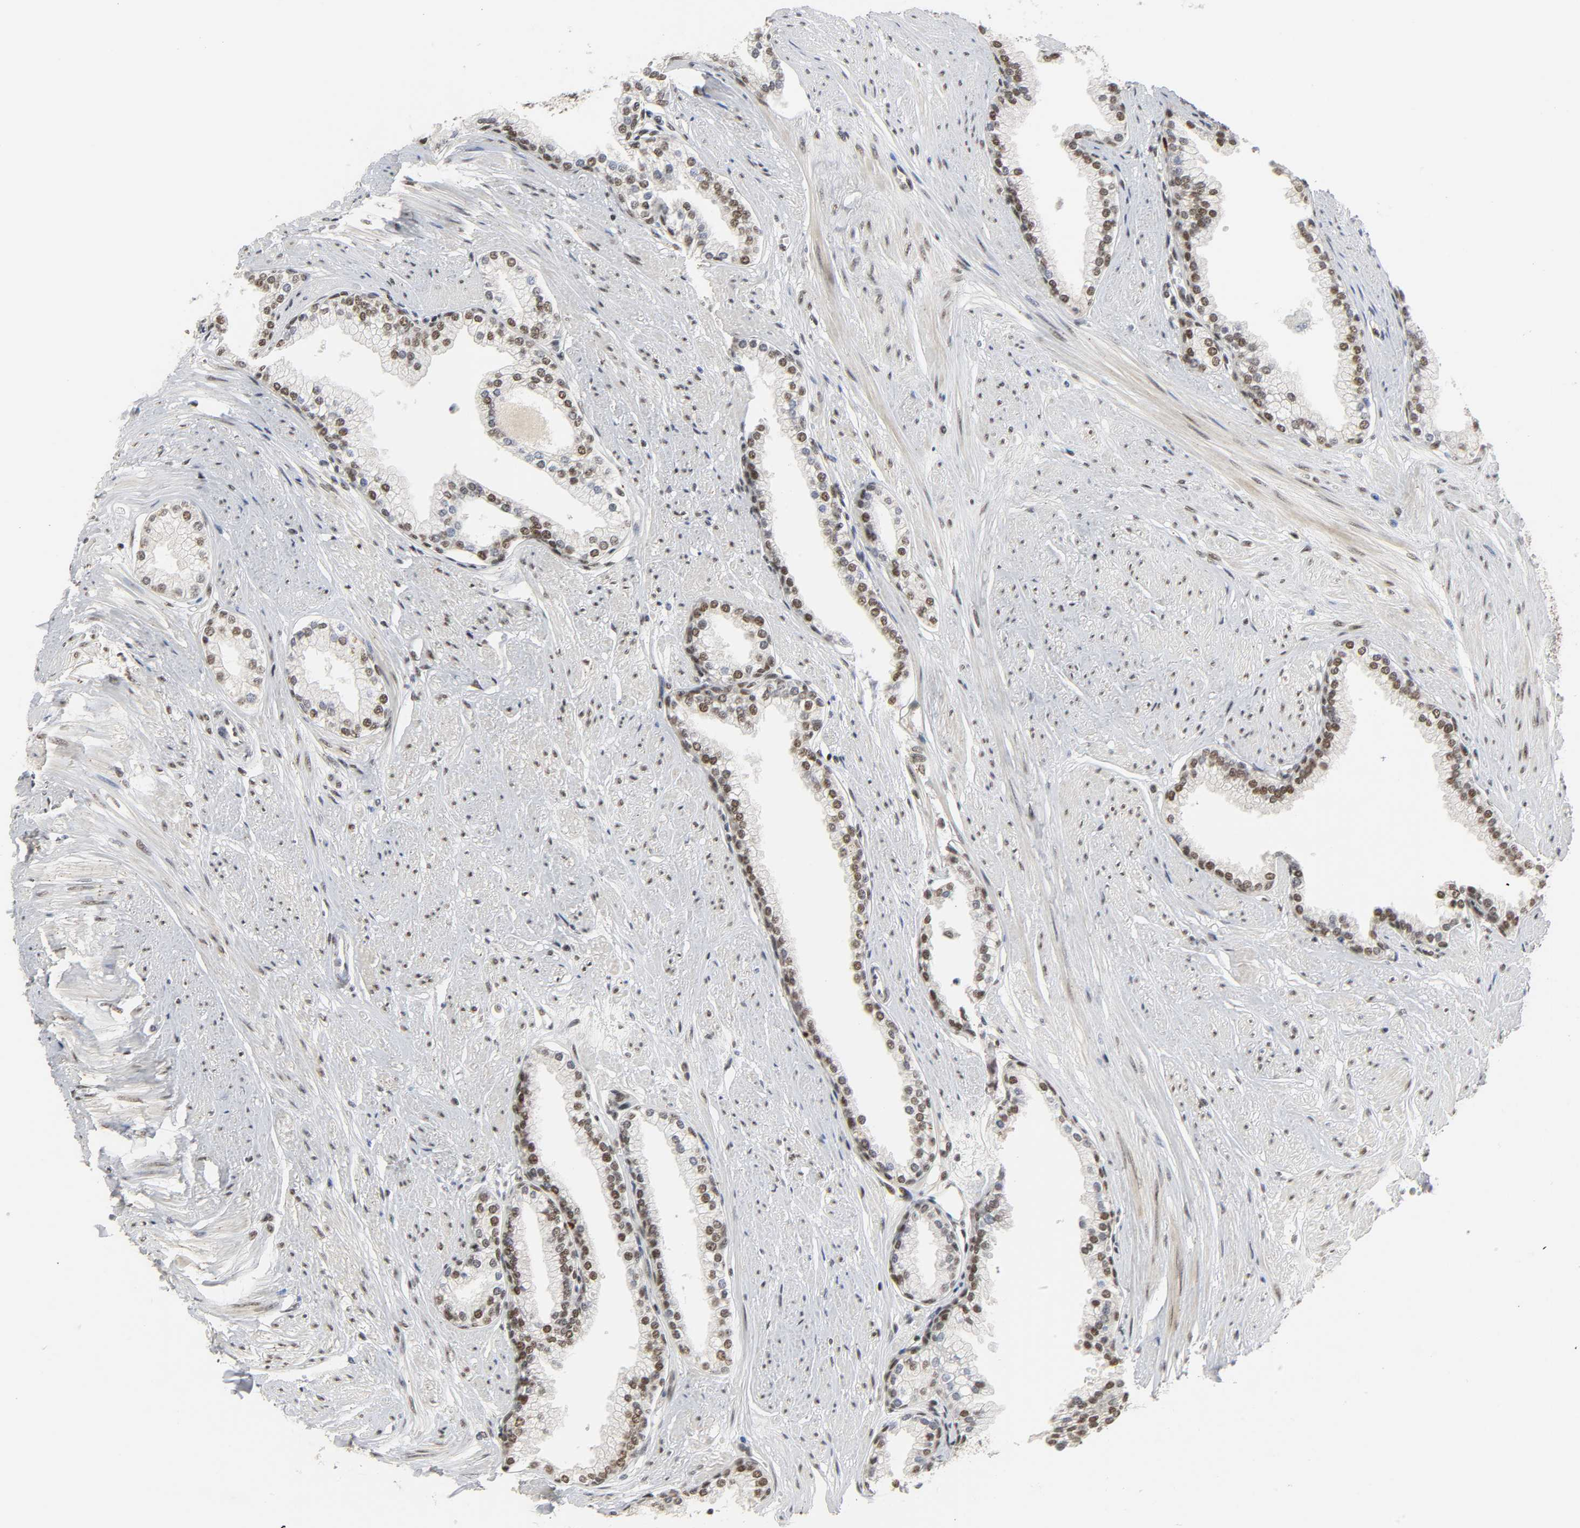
{"staining": {"intensity": "moderate", "quantity": ">75%", "location": "nuclear"}, "tissue": "prostate", "cell_type": "Glandular cells", "image_type": "normal", "snomed": [{"axis": "morphology", "description": "Normal tissue, NOS"}, {"axis": "topography", "description": "Prostate"}], "caption": "This photomicrograph exhibits unremarkable prostate stained with immunohistochemistry to label a protein in brown. The nuclear of glandular cells show moderate positivity for the protein. Nuclei are counter-stained blue.", "gene": "NCOA6", "patient": {"sex": "male", "age": 64}}